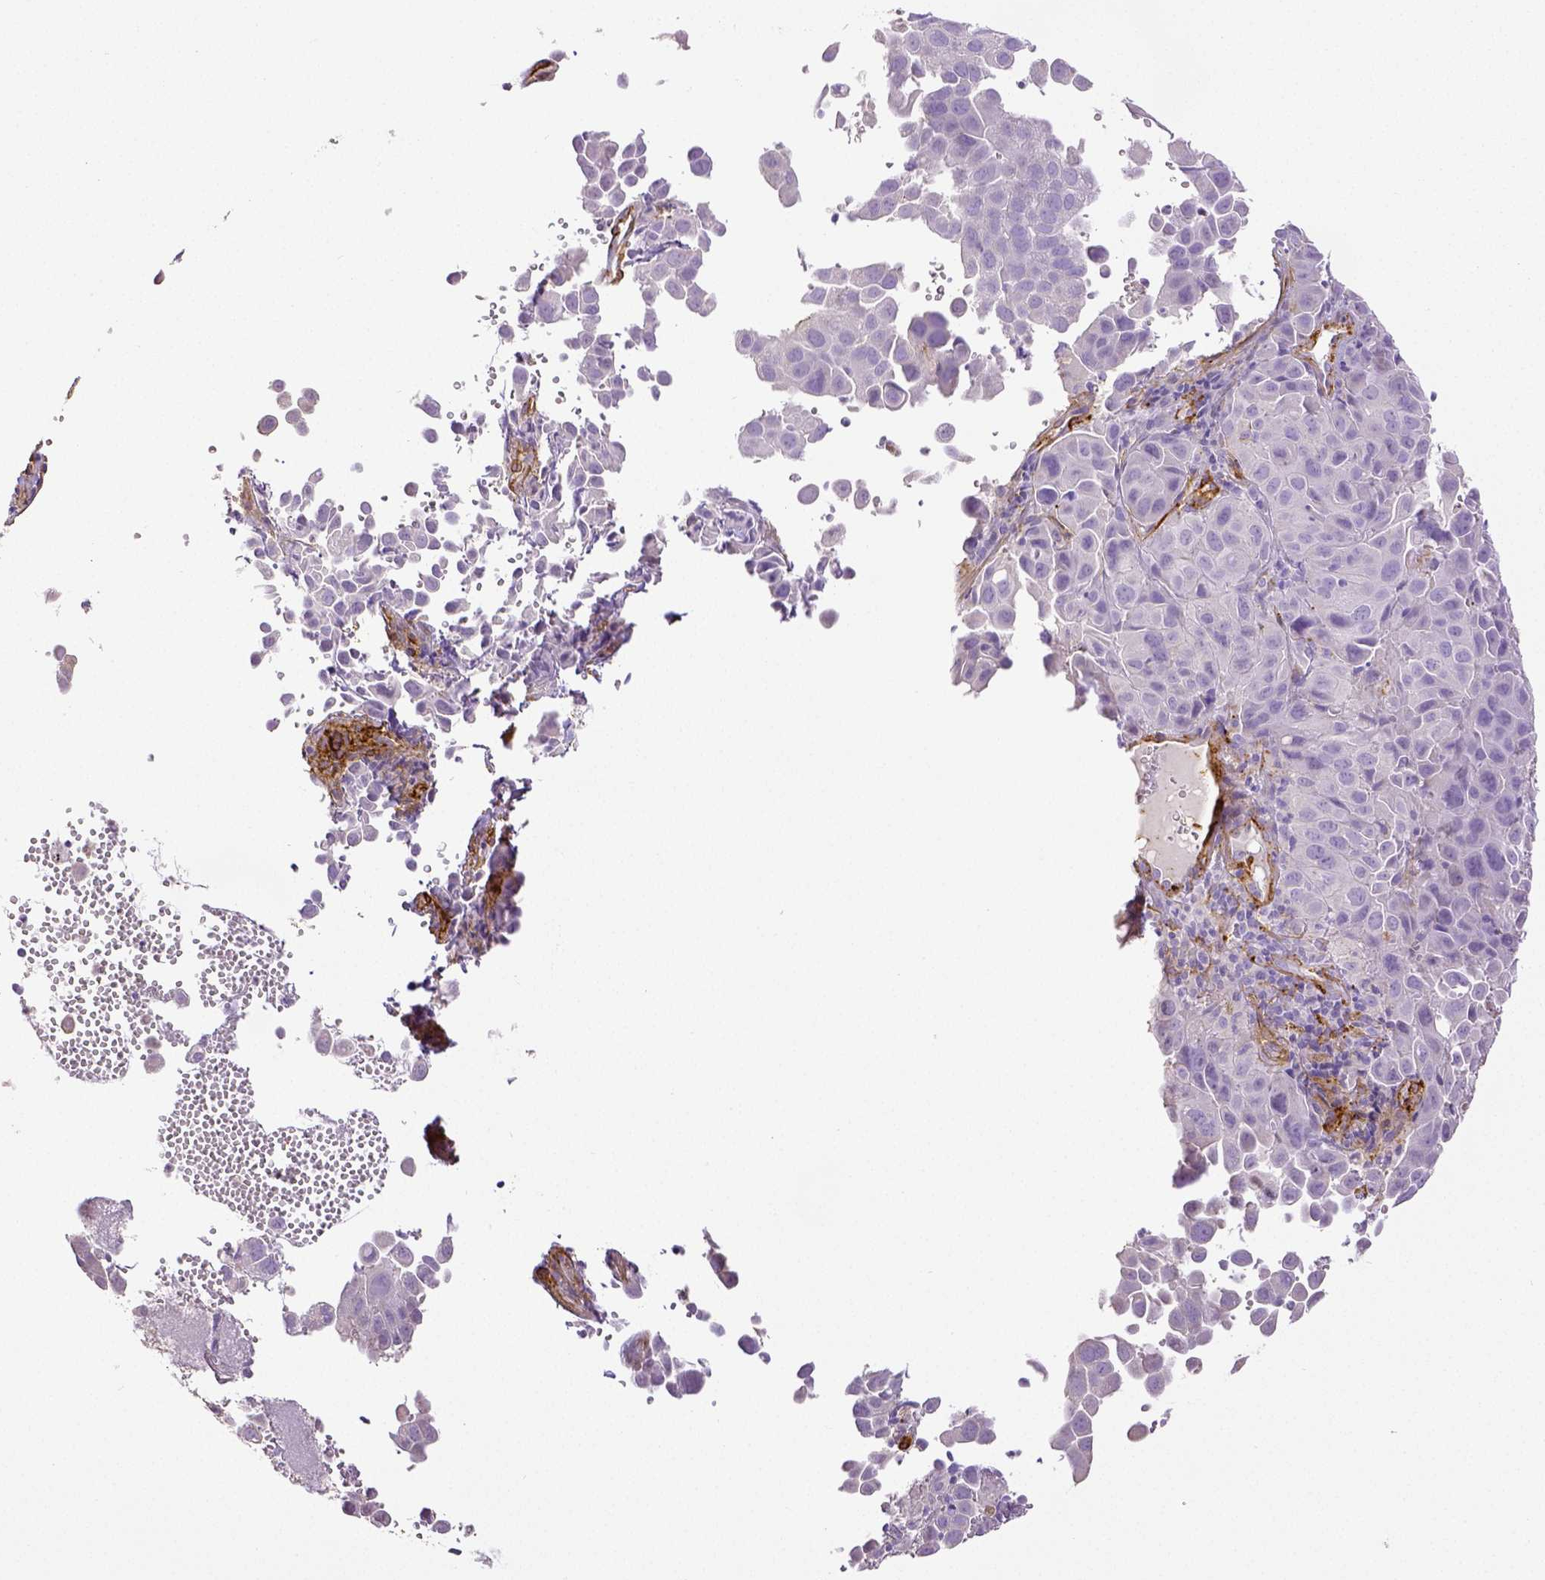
{"staining": {"intensity": "negative", "quantity": "none", "location": "none"}, "tissue": "cervical cancer", "cell_type": "Tumor cells", "image_type": "cancer", "snomed": [{"axis": "morphology", "description": "Squamous cell carcinoma, NOS"}, {"axis": "topography", "description": "Cervix"}], "caption": "A micrograph of squamous cell carcinoma (cervical) stained for a protein reveals no brown staining in tumor cells. Nuclei are stained in blue.", "gene": "THY1", "patient": {"sex": "female", "age": 55}}